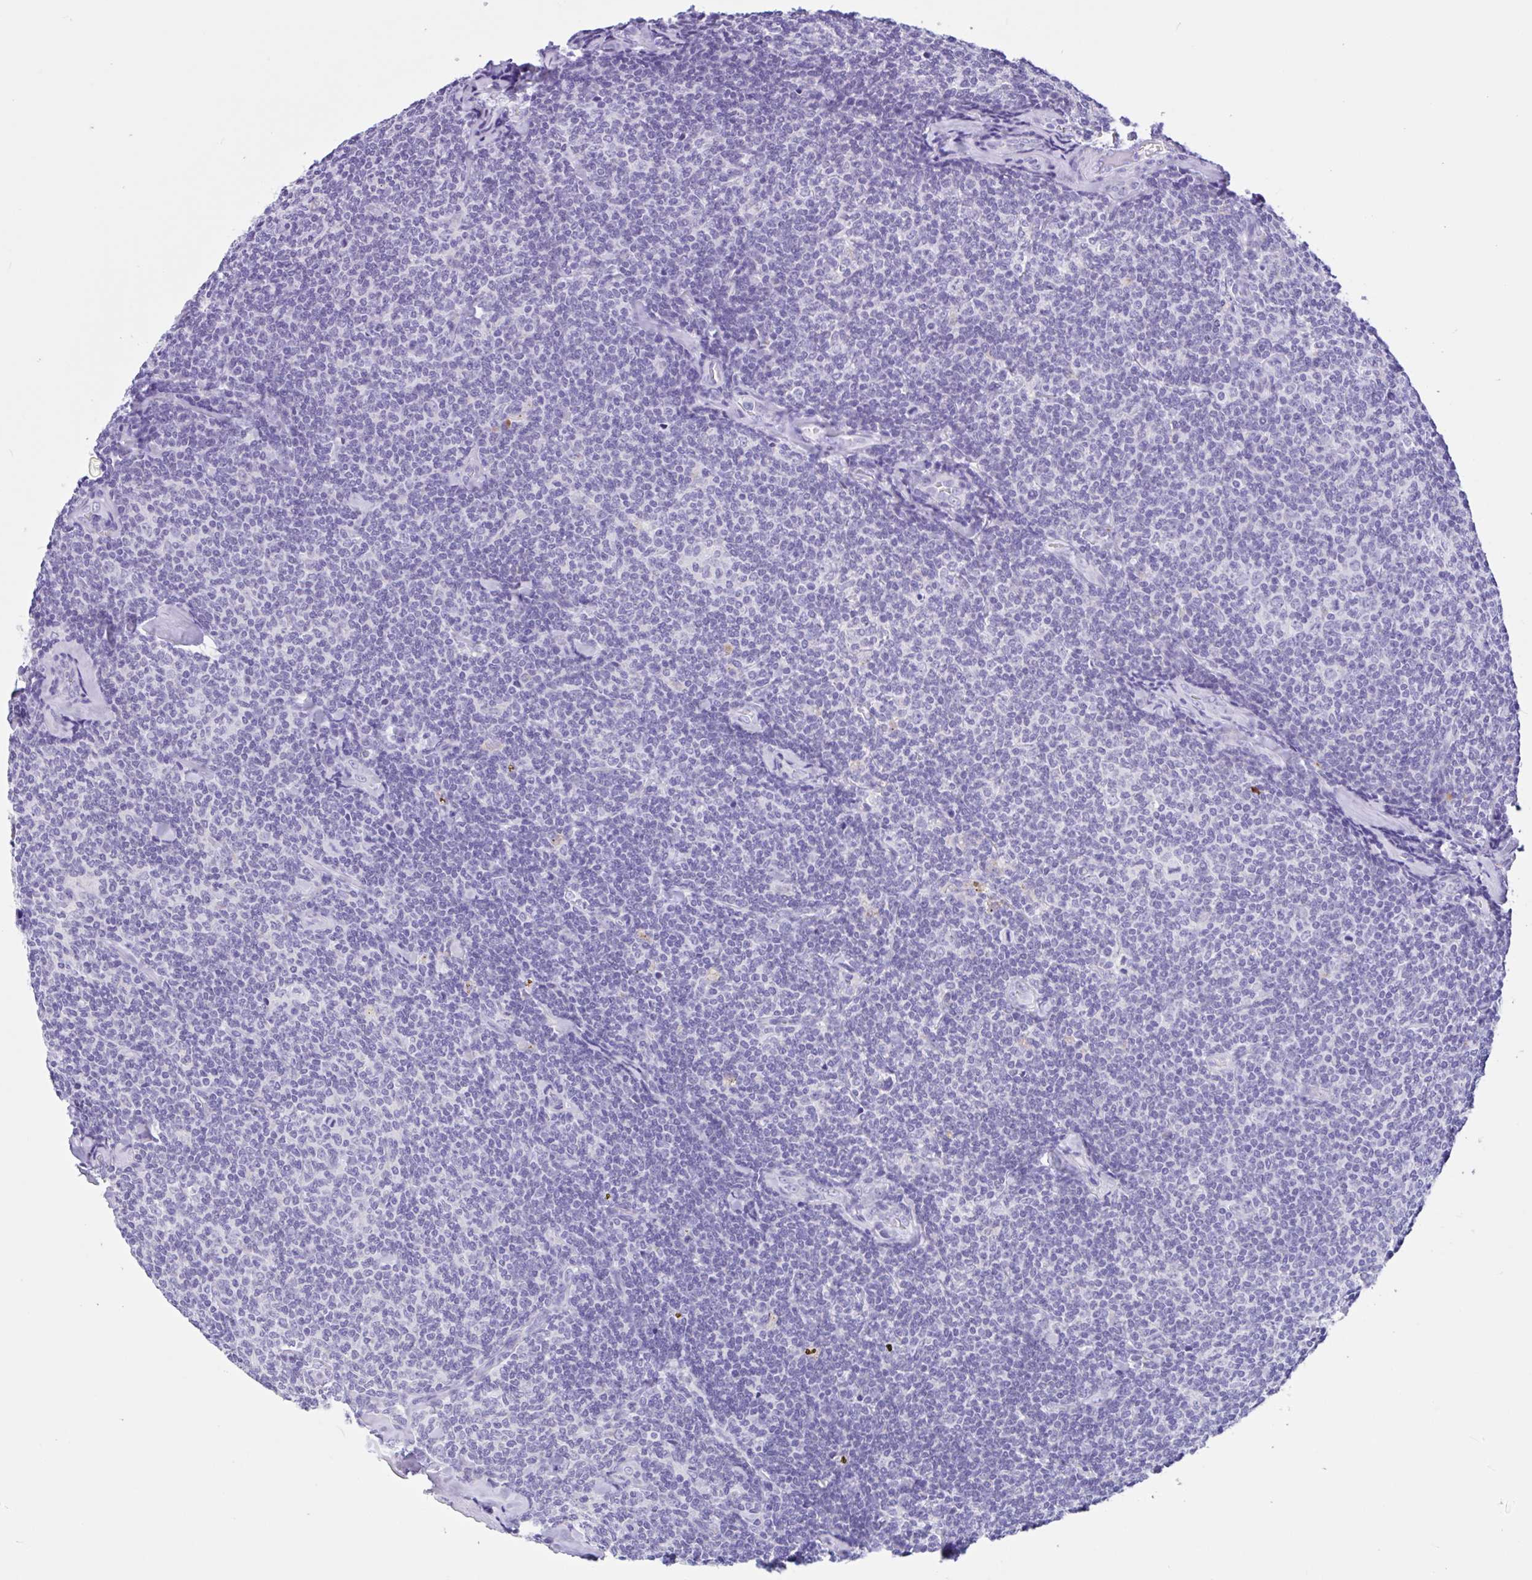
{"staining": {"intensity": "negative", "quantity": "none", "location": "none"}, "tissue": "lymphoma", "cell_type": "Tumor cells", "image_type": "cancer", "snomed": [{"axis": "morphology", "description": "Malignant lymphoma, non-Hodgkin's type, Low grade"}, {"axis": "topography", "description": "Lymph node"}], "caption": "This image is of lymphoma stained with immunohistochemistry to label a protein in brown with the nuclei are counter-stained blue. There is no positivity in tumor cells.", "gene": "ZNF319", "patient": {"sex": "female", "age": 56}}